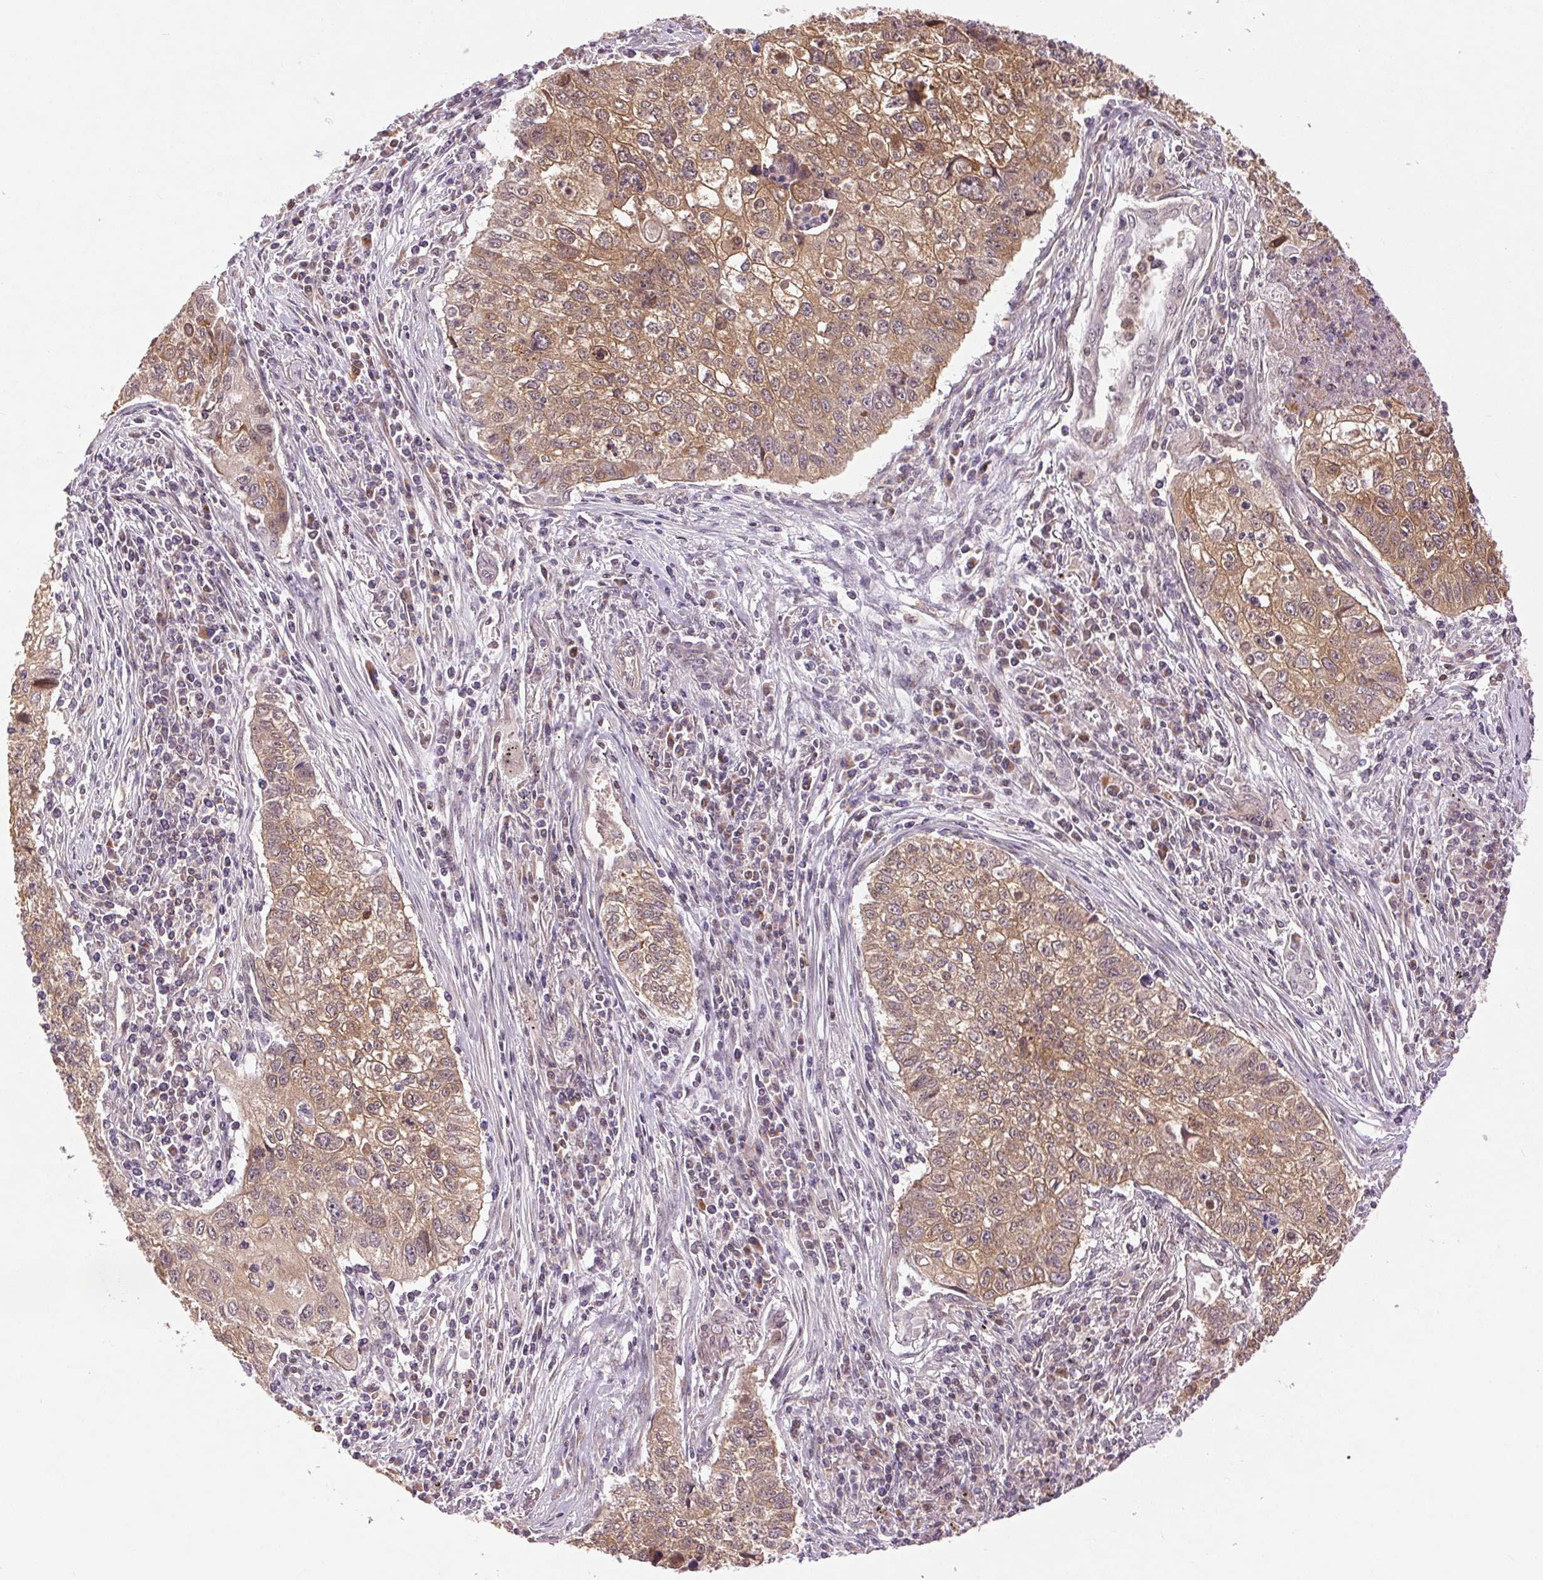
{"staining": {"intensity": "moderate", "quantity": ">75%", "location": "cytoplasmic/membranous"}, "tissue": "lung cancer", "cell_type": "Tumor cells", "image_type": "cancer", "snomed": [{"axis": "morphology", "description": "Normal morphology"}, {"axis": "morphology", "description": "Aneuploidy"}, {"axis": "morphology", "description": "Squamous cell carcinoma, NOS"}, {"axis": "topography", "description": "Lymph node"}, {"axis": "topography", "description": "Lung"}], "caption": "This image reveals immunohistochemistry staining of lung squamous cell carcinoma, with medium moderate cytoplasmic/membranous expression in approximately >75% of tumor cells.", "gene": "BTF3L4", "patient": {"sex": "female", "age": 76}}